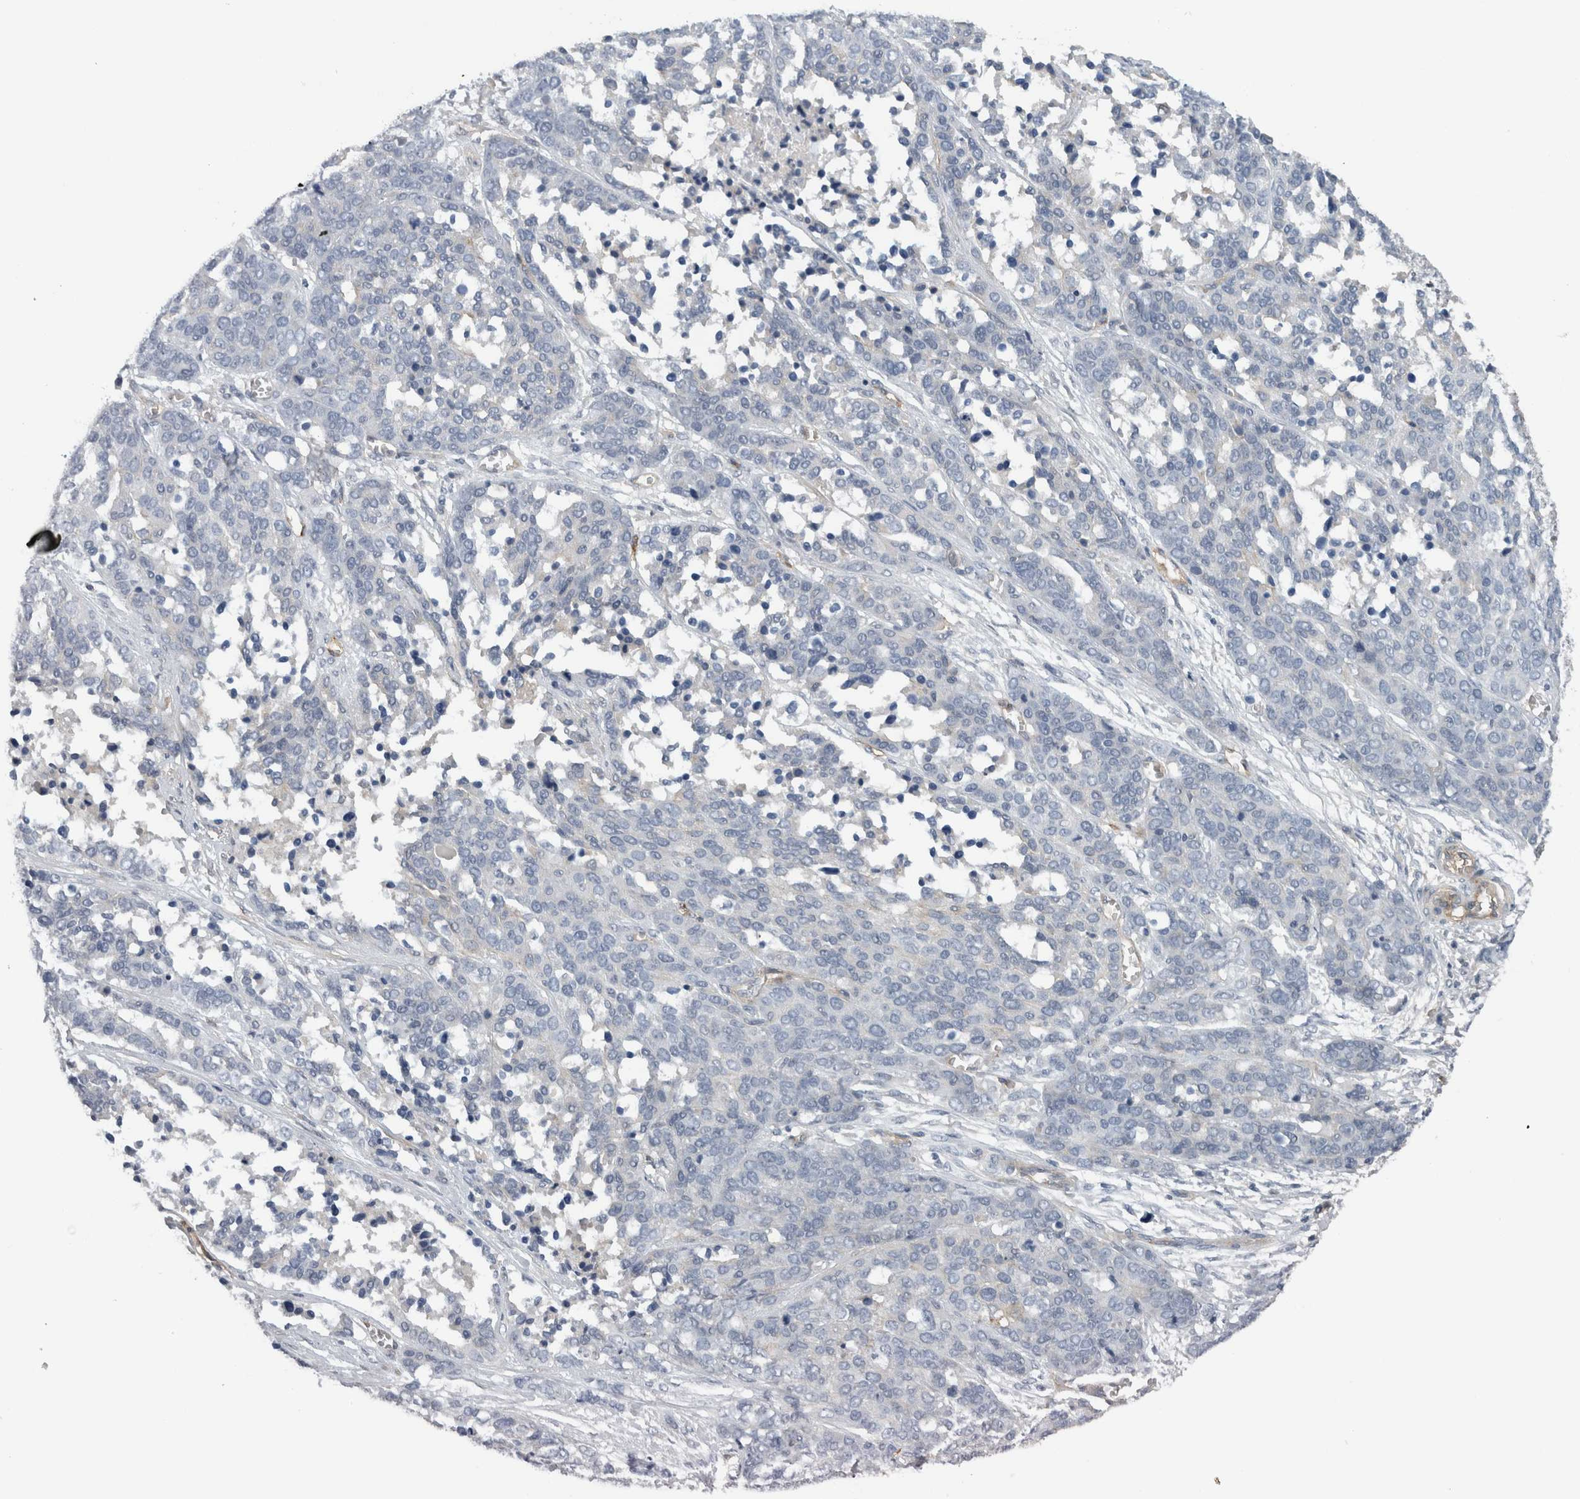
{"staining": {"intensity": "negative", "quantity": "none", "location": "none"}, "tissue": "ovarian cancer", "cell_type": "Tumor cells", "image_type": "cancer", "snomed": [{"axis": "morphology", "description": "Cystadenocarcinoma, serous, NOS"}, {"axis": "topography", "description": "Ovary"}], "caption": "This photomicrograph is of ovarian cancer (serous cystadenocarcinoma) stained with immunohistochemistry to label a protein in brown with the nuclei are counter-stained blue. There is no positivity in tumor cells.", "gene": "CD59", "patient": {"sex": "female", "age": 44}}